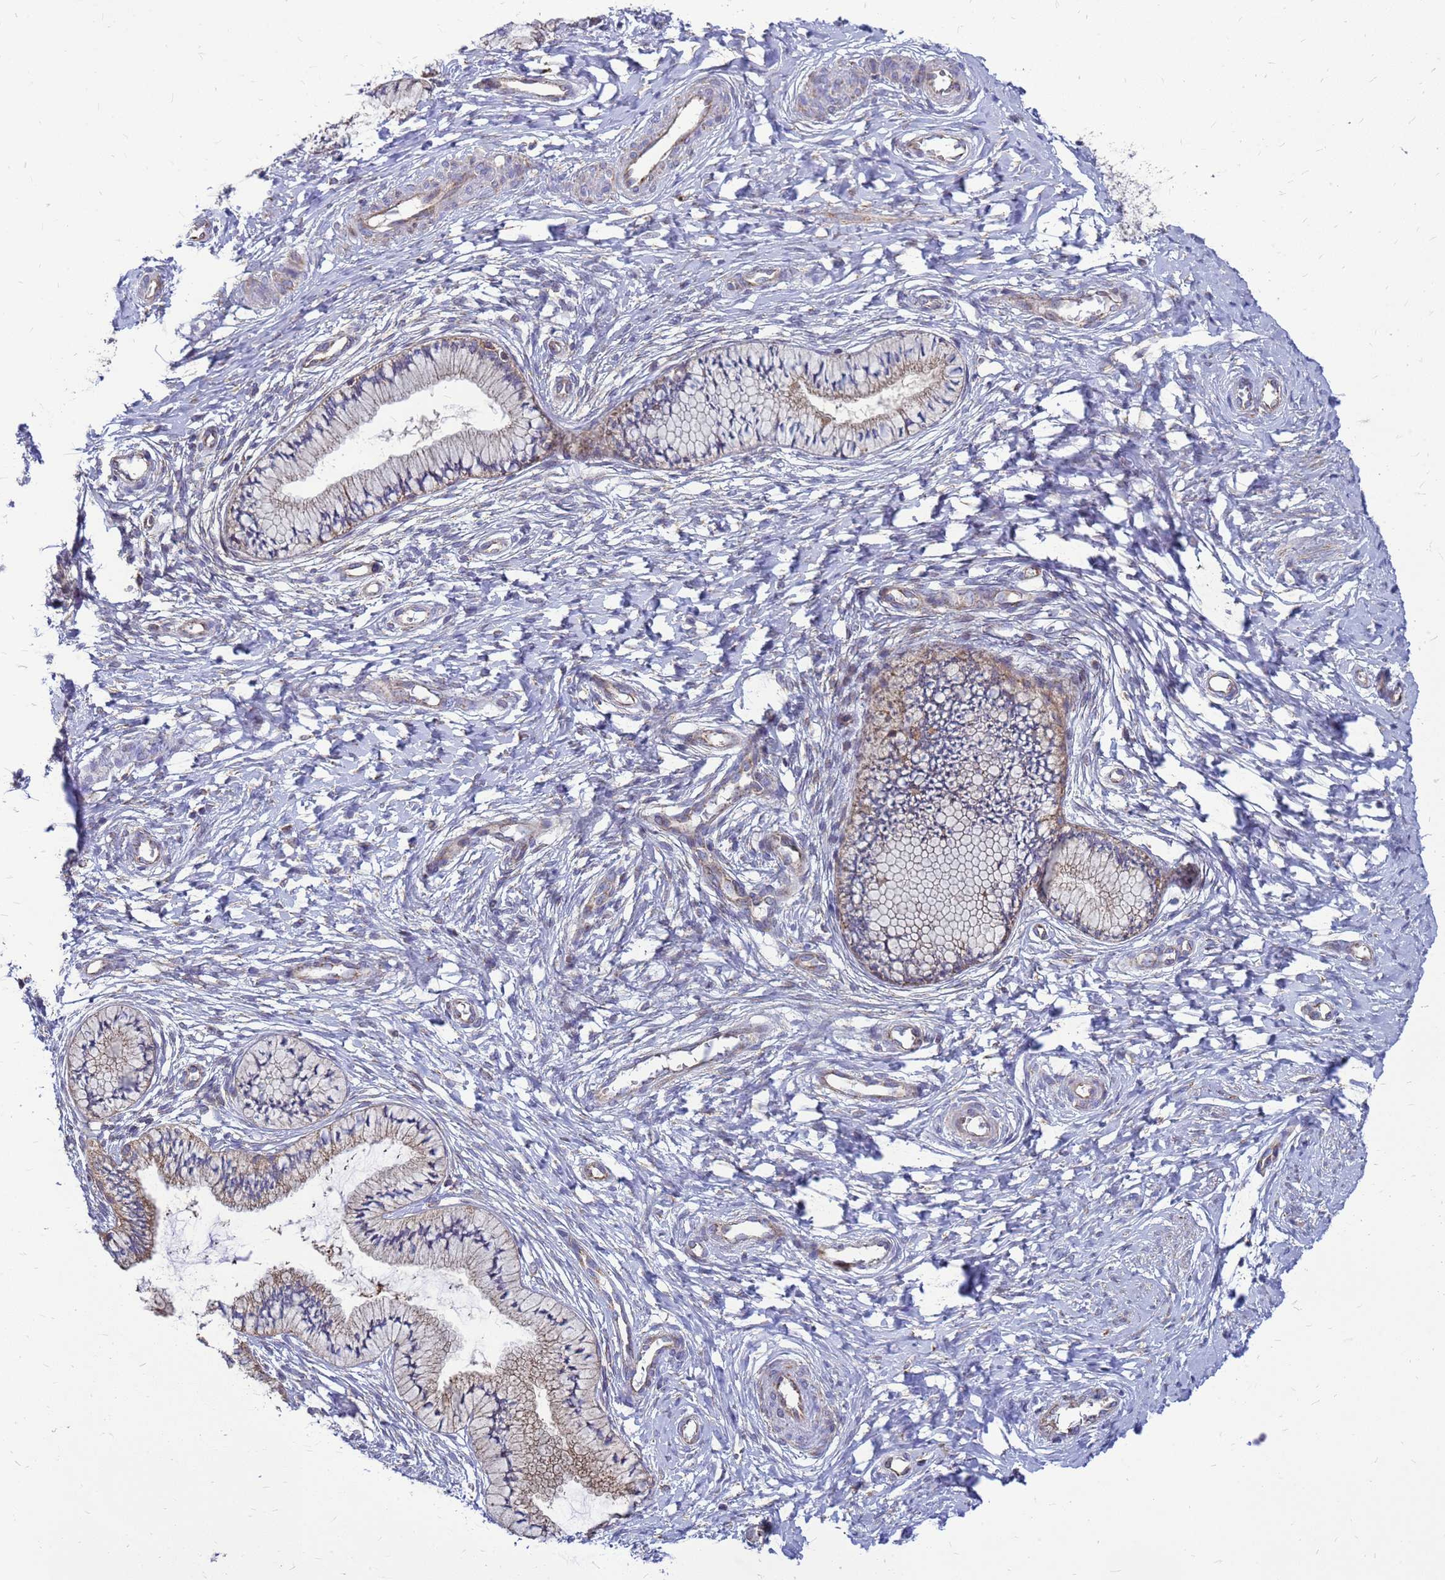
{"staining": {"intensity": "moderate", "quantity": "25%-75%", "location": "cytoplasmic/membranous"}, "tissue": "cervix", "cell_type": "Glandular cells", "image_type": "normal", "snomed": [{"axis": "morphology", "description": "Normal tissue, NOS"}, {"axis": "topography", "description": "Cervix"}], "caption": "Cervix stained with immunohistochemistry (IHC) shows moderate cytoplasmic/membranous staining in about 25%-75% of glandular cells. (brown staining indicates protein expression, while blue staining denotes nuclei).", "gene": "FSTL4", "patient": {"sex": "female", "age": 36}}